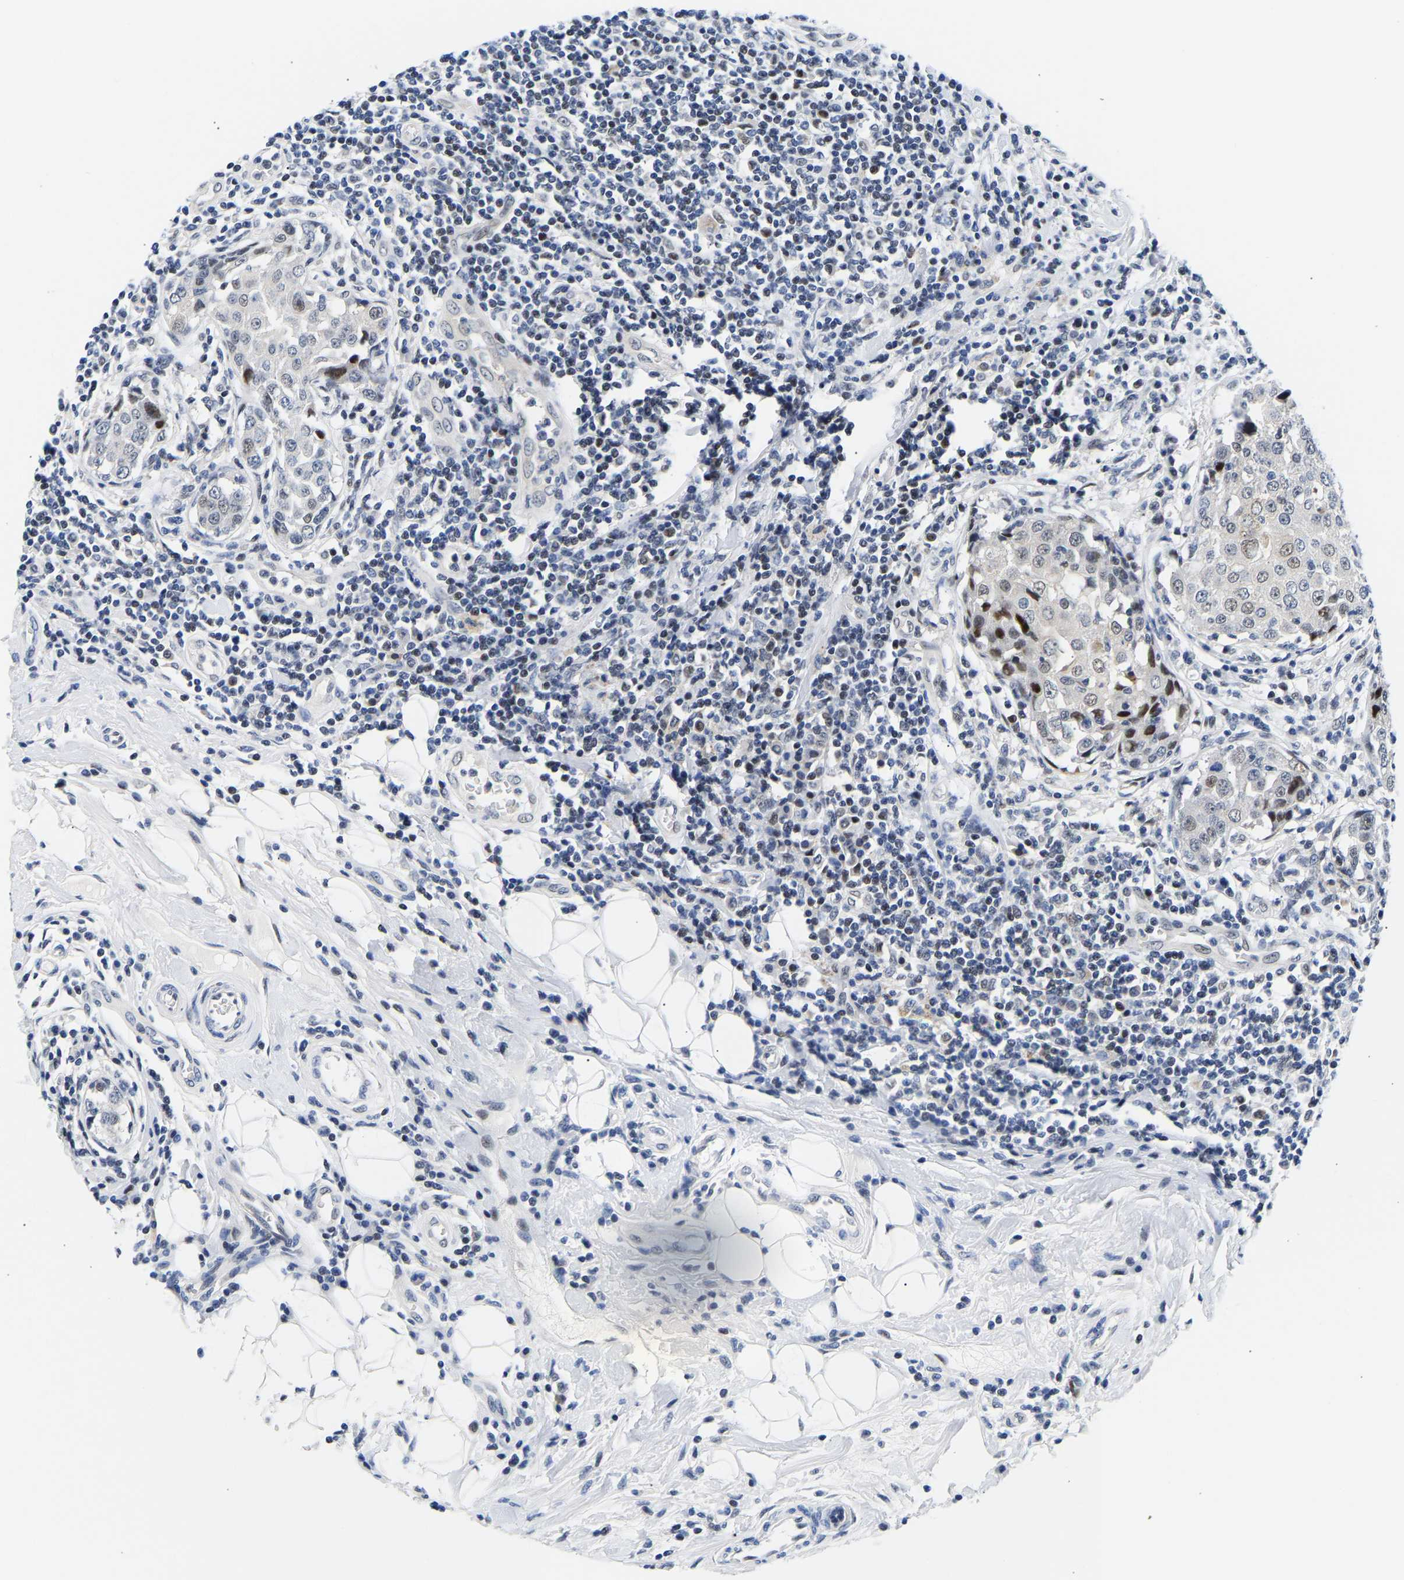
{"staining": {"intensity": "weak", "quantity": "<25%", "location": "nuclear"}, "tissue": "breast cancer", "cell_type": "Tumor cells", "image_type": "cancer", "snomed": [{"axis": "morphology", "description": "Duct carcinoma"}, {"axis": "topography", "description": "Breast"}], "caption": "IHC photomicrograph of human breast cancer (intraductal carcinoma) stained for a protein (brown), which reveals no positivity in tumor cells. The staining is performed using DAB brown chromogen with nuclei counter-stained in using hematoxylin.", "gene": "PTRHD1", "patient": {"sex": "female", "age": 27}}